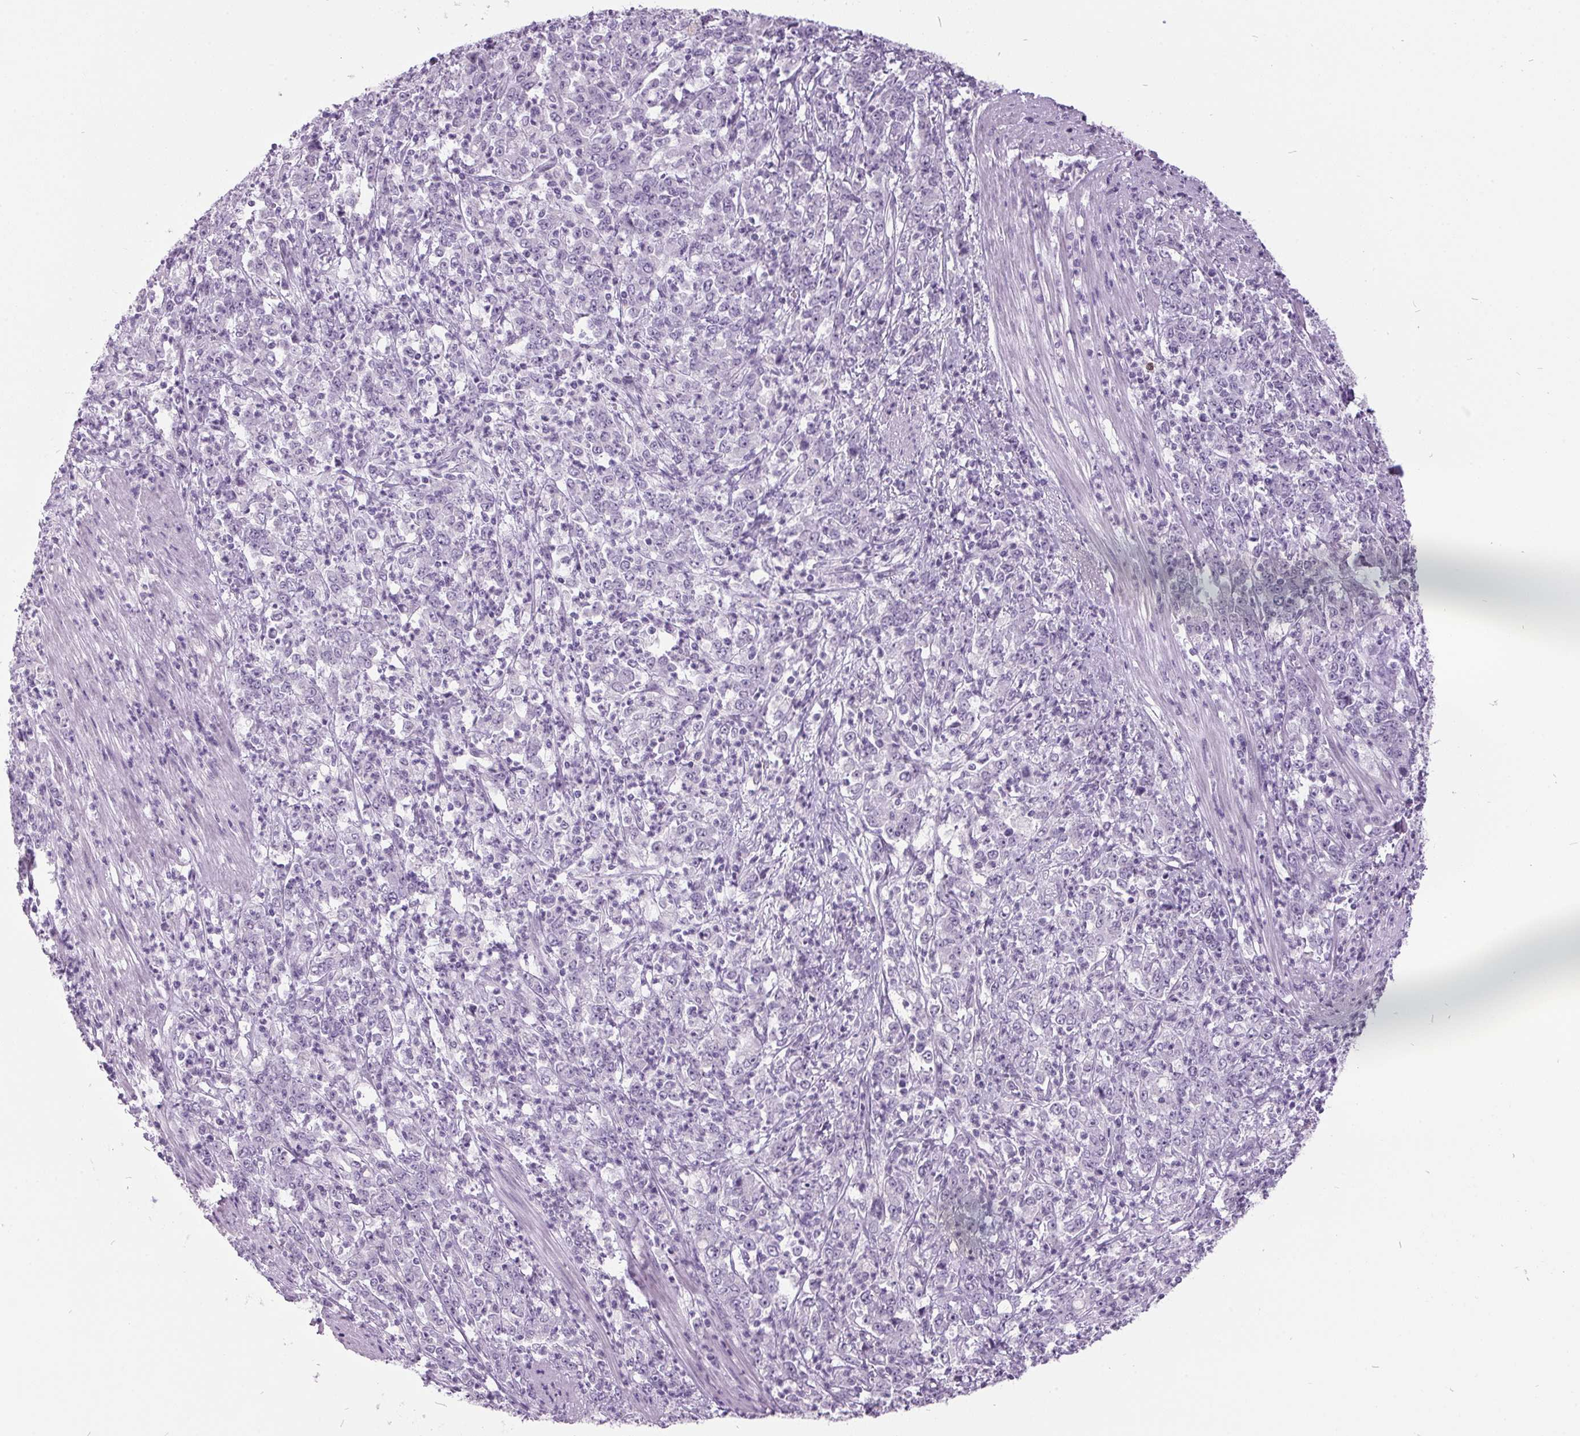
{"staining": {"intensity": "negative", "quantity": "none", "location": "none"}, "tissue": "stomach cancer", "cell_type": "Tumor cells", "image_type": "cancer", "snomed": [{"axis": "morphology", "description": "Adenocarcinoma, NOS"}, {"axis": "topography", "description": "Stomach, lower"}], "caption": "This is an immunohistochemistry histopathology image of stomach cancer (adenocarcinoma). There is no staining in tumor cells.", "gene": "ODAD2", "patient": {"sex": "female", "age": 71}}